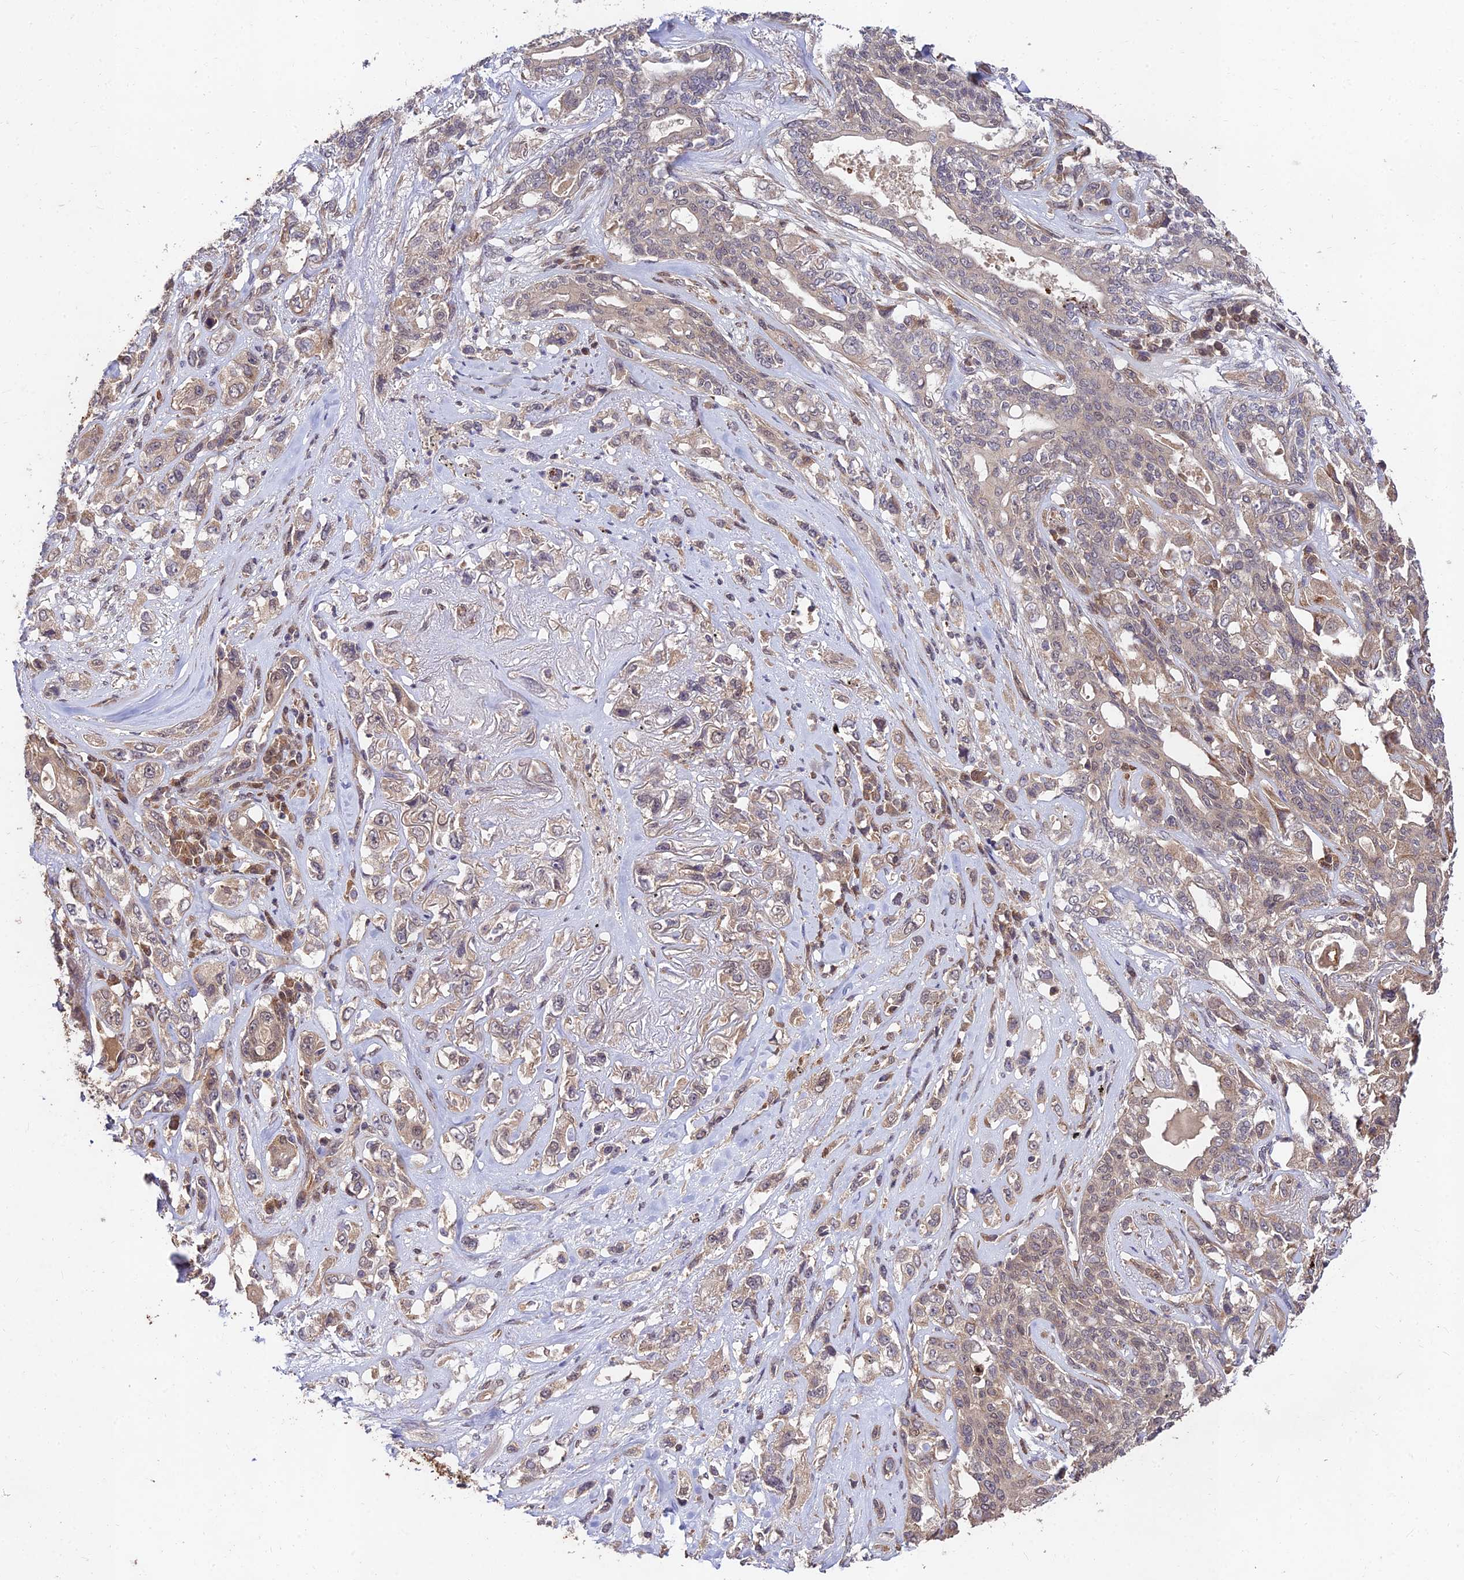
{"staining": {"intensity": "weak", "quantity": "25%-75%", "location": "cytoplasmic/membranous,nuclear"}, "tissue": "lung cancer", "cell_type": "Tumor cells", "image_type": "cancer", "snomed": [{"axis": "morphology", "description": "Squamous cell carcinoma, NOS"}, {"axis": "topography", "description": "Lung"}], "caption": "An IHC histopathology image of tumor tissue is shown. Protein staining in brown highlights weak cytoplasmic/membranous and nuclear positivity in lung cancer within tumor cells.", "gene": "MKKS", "patient": {"sex": "female", "age": 70}}